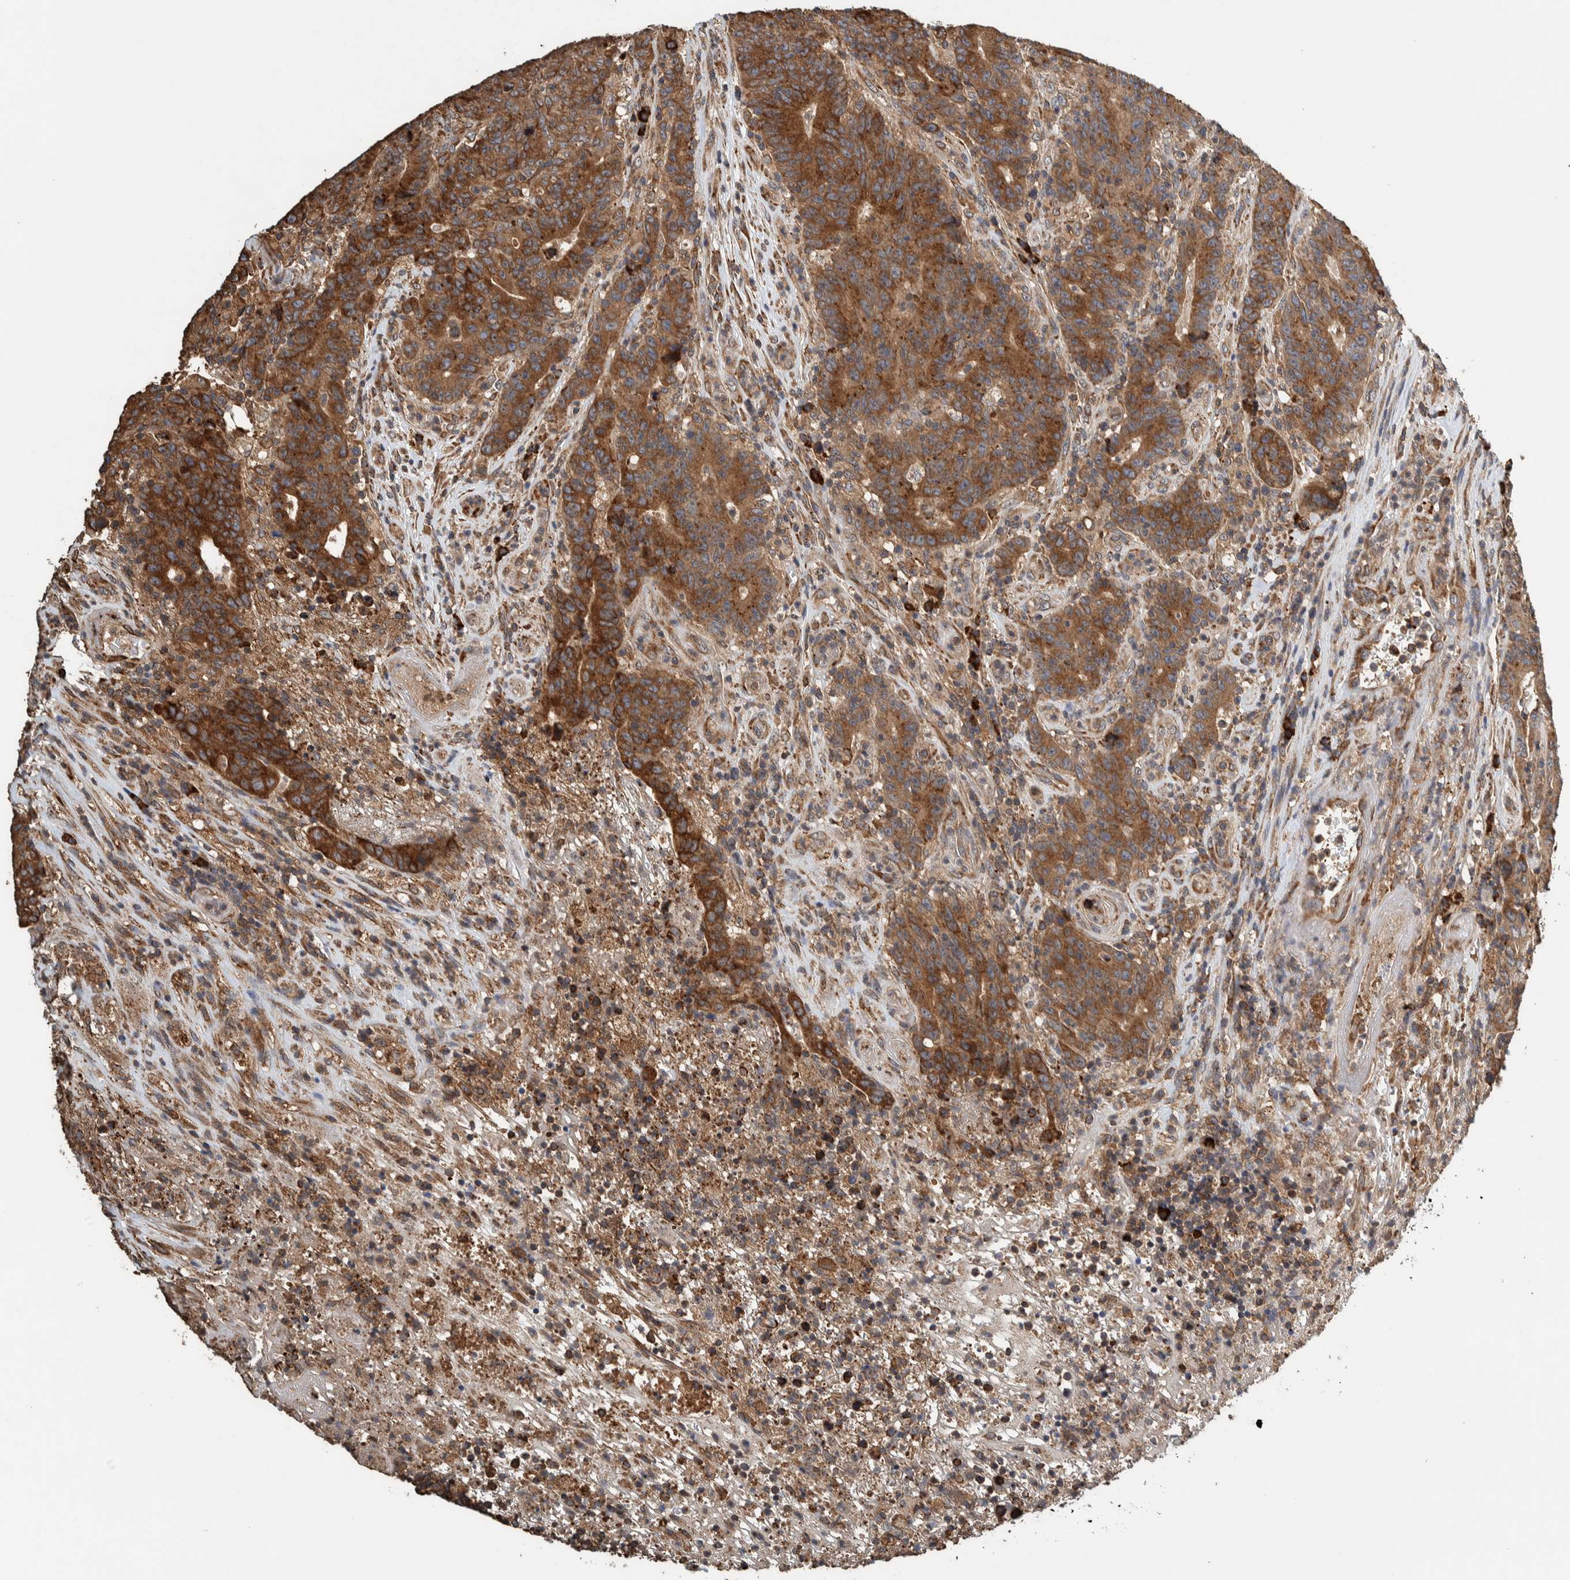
{"staining": {"intensity": "strong", "quantity": ">75%", "location": "cytoplasmic/membranous"}, "tissue": "colorectal cancer", "cell_type": "Tumor cells", "image_type": "cancer", "snomed": [{"axis": "morphology", "description": "Normal tissue, NOS"}, {"axis": "morphology", "description": "Adenocarcinoma, NOS"}, {"axis": "topography", "description": "Colon"}], "caption": "Immunohistochemistry histopathology image of neoplastic tissue: colorectal adenocarcinoma stained using immunohistochemistry demonstrates high levels of strong protein expression localized specifically in the cytoplasmic/membranous of tumor cells, appearing as a cytoplasmic/membranous brown color.", "gene": "PLA2G3", "patient": {"sex": "female", "age": 75}}